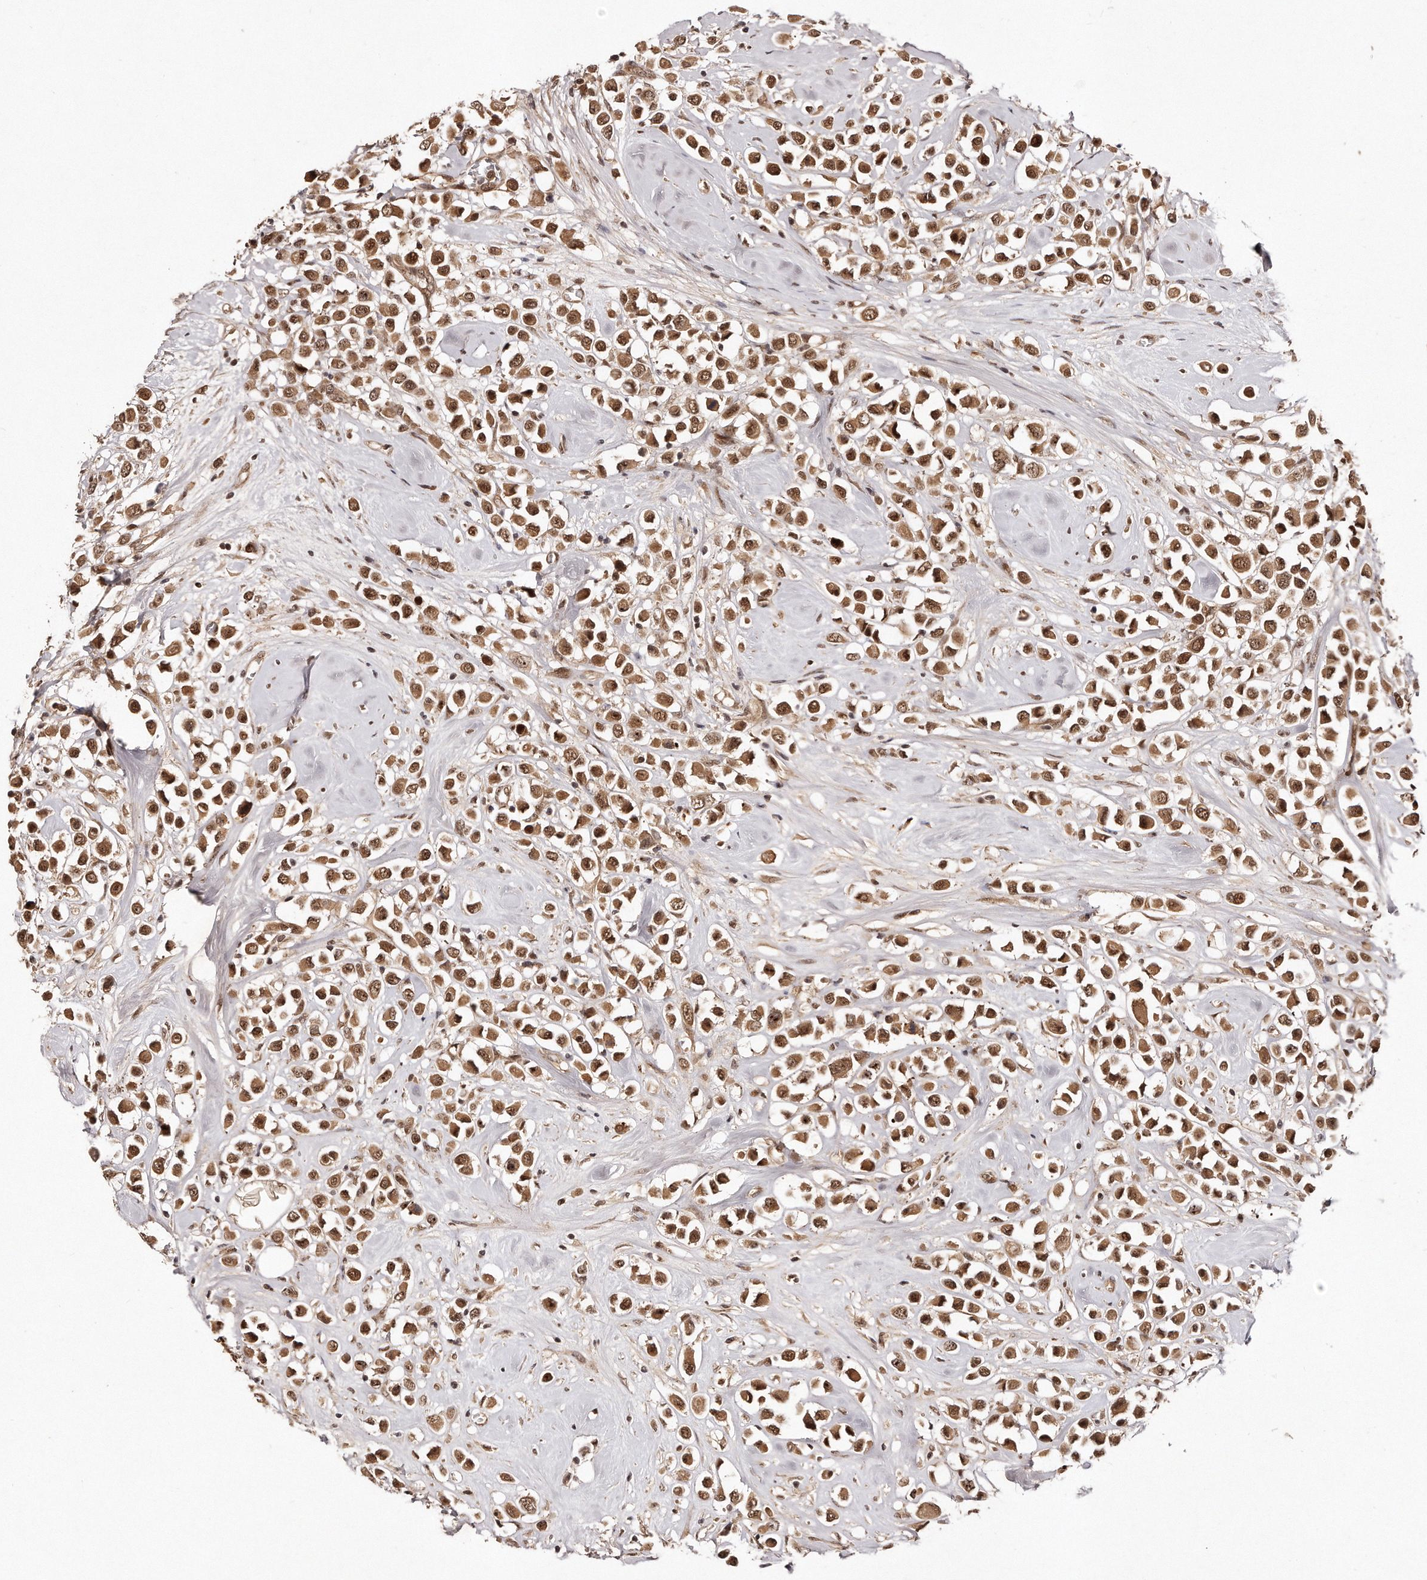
{"staining": {"intensity": "moderate", "quantity": ">75%", "location": "cytoplasmic/membranous,nuclear"}, "tissue": "breast cancer", "cell_type": "Tumor cells", "image_type": "cancer", "snomed": [{"axis": "morphology", "description": "Duct carcinoma"}, {"axis": "topography", "description": "Breast"}], "caption": "Immunohistochemical staining of human breast infiltrating ductal carcinoma reveals moderate cytoplasmic/membranous and nuclear protein positivity in about >75% of tumor cells.", "gene": "SOX4", "patient": {"sex": "female", "age": 61}}